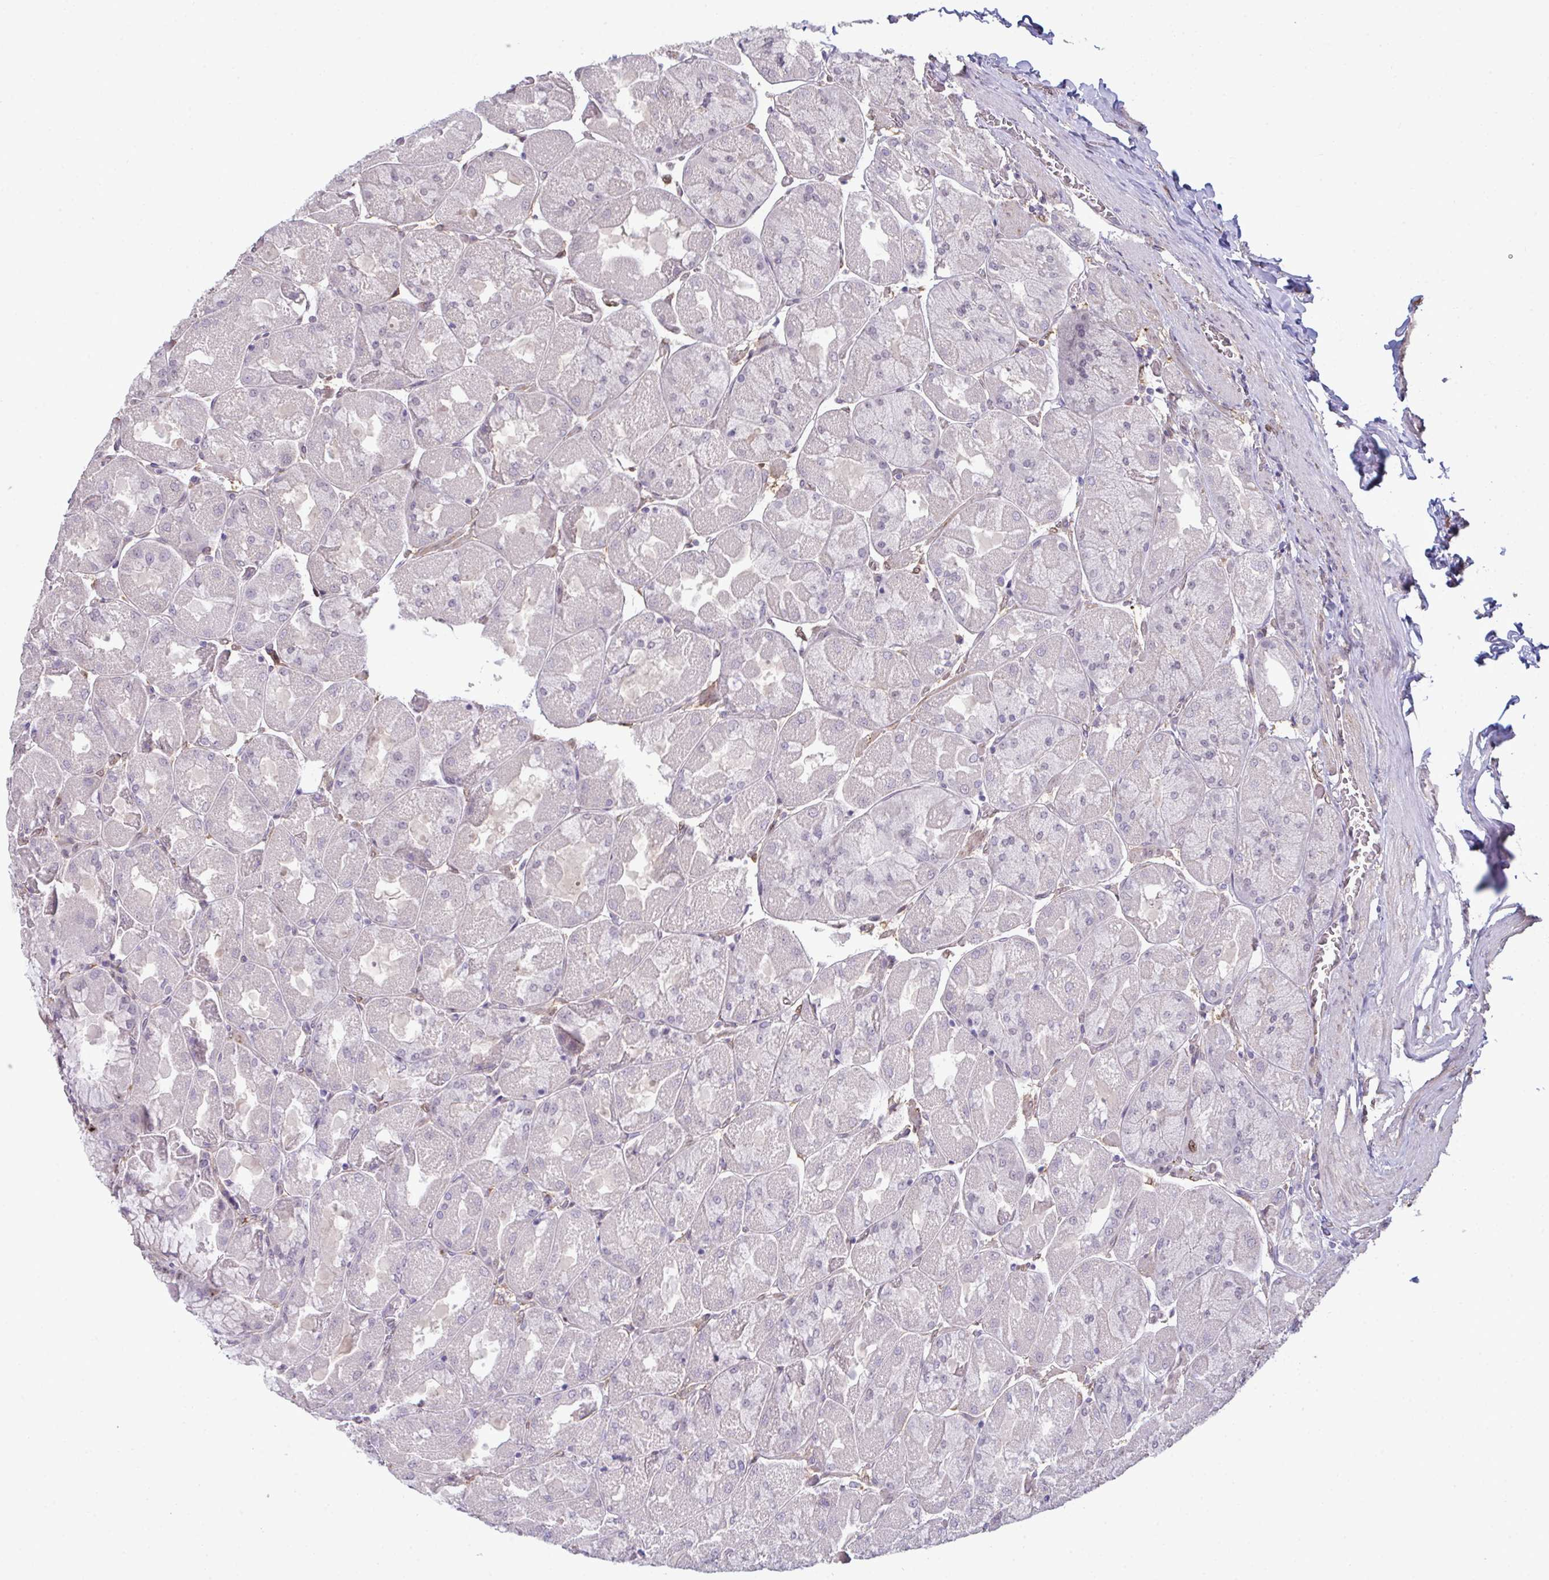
{"staining": {"intensity": "negative", "quantity": "none", "location": "none"}, "tissue": "stomach", "cell_type": "Glandular cells", "image_type": "normal", "snomed": [{"axis": "morphology", "description": "Normal tissue, NOS"}, {"axis": "topography", "description": "Stomach"}], "caption": "An image of human stomach is negative for staining in glandular cells. (DAB (3,3'-diaminobenzidine) IHC with hematoxylin counter stain).", "gene": "SETD7", "patient": {"sex": "female", "age": 61}}